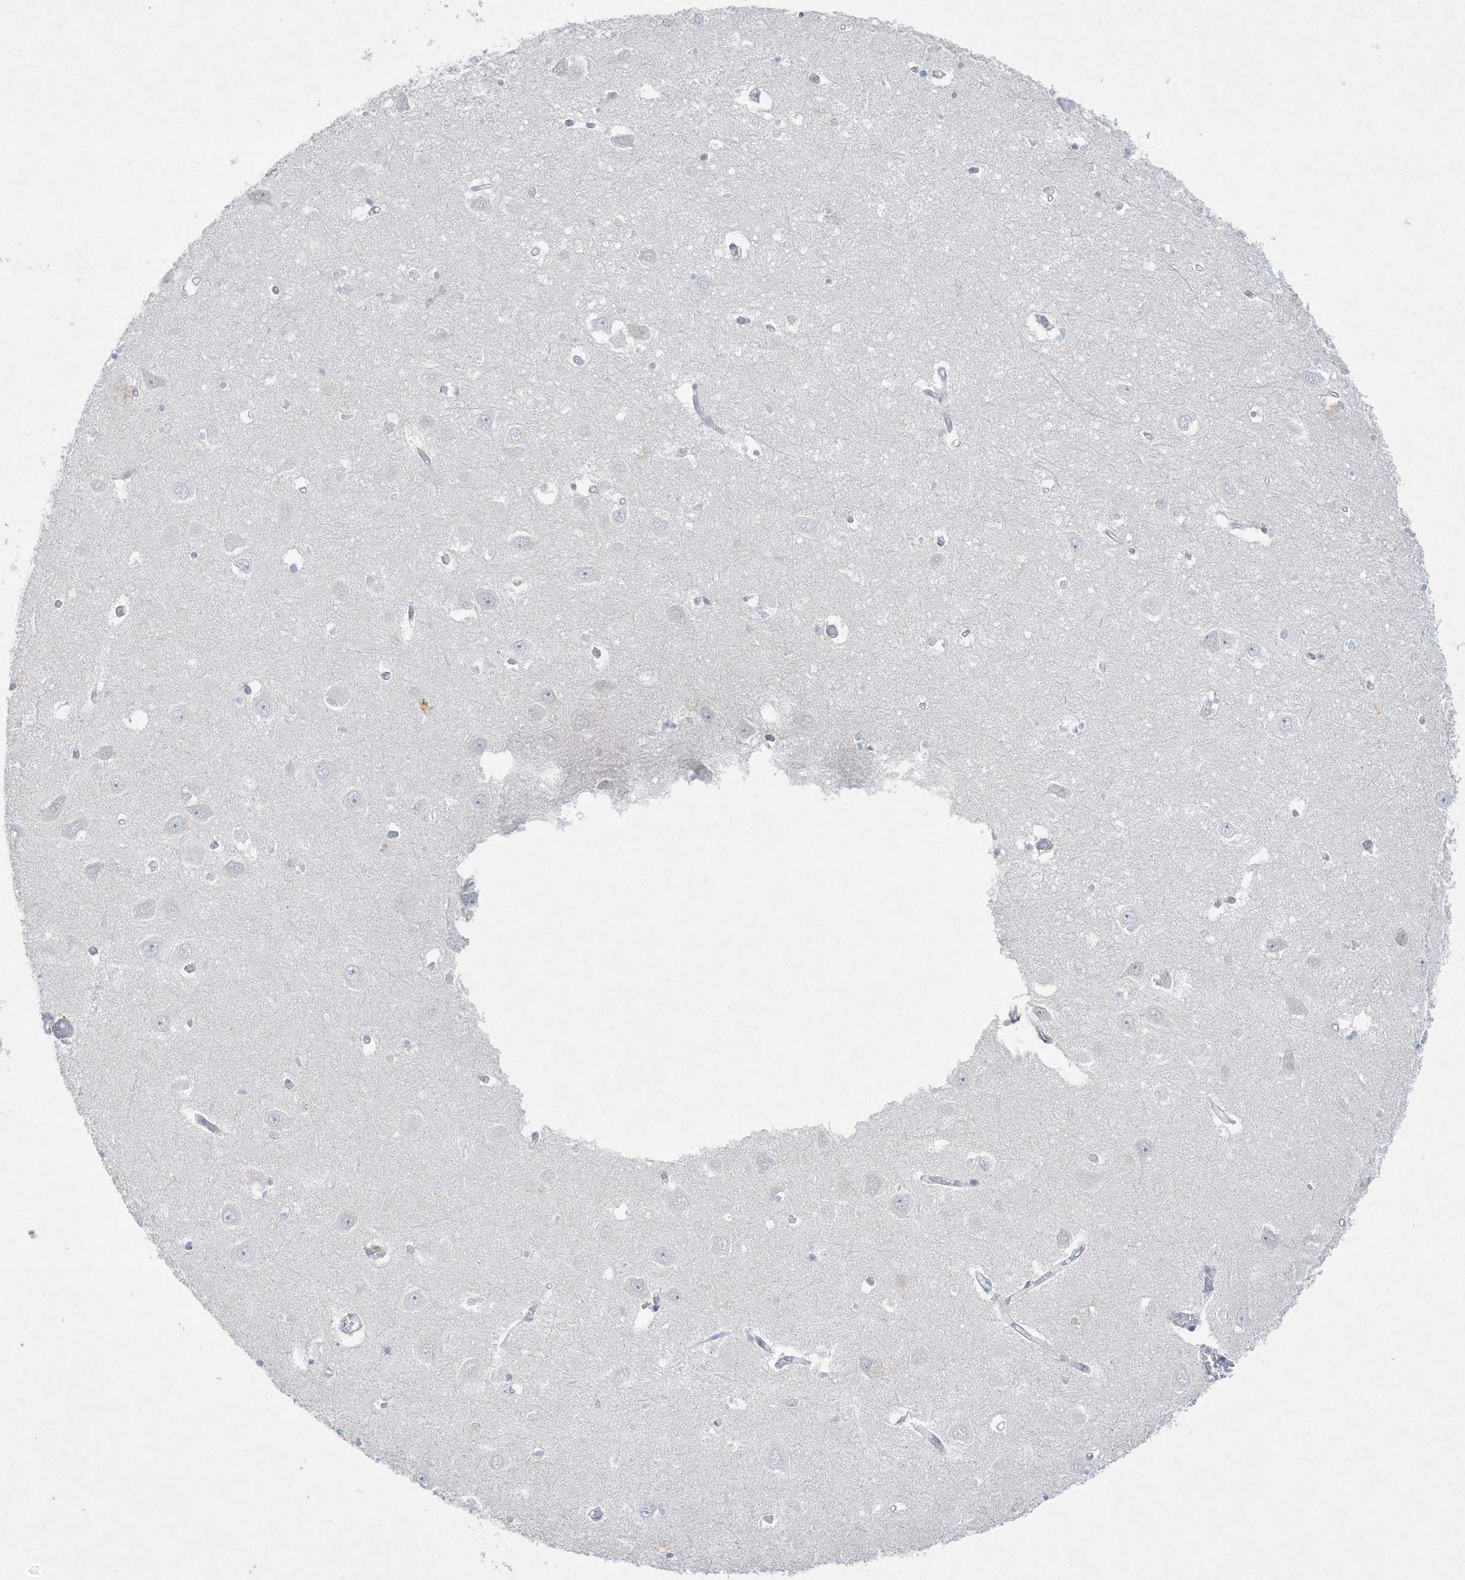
{"staining": {"intensity": "negative", "quantity": "none", "location": "none"}, "tissue": "hippocampus", "cell_type": "Glial cells", "image_type": "normal", "snomed": [{"axis": "morphology", "description": "Normal tissue, NOS"}, {"axis": "topography", "description": "Hippocampus"}], "caption": "Histopathology image shows no protein staining in glial cells of unremarkable hippocampus. (Stains: DAB (3,3'-diaminobenzidine) immunohistochemistry (IHC) with hematoxylin counter stain, Microscopy: brightfield microscopy at high magnification).", "gene": "PAX6", "patient": {"sex": "male", "age": 70}}